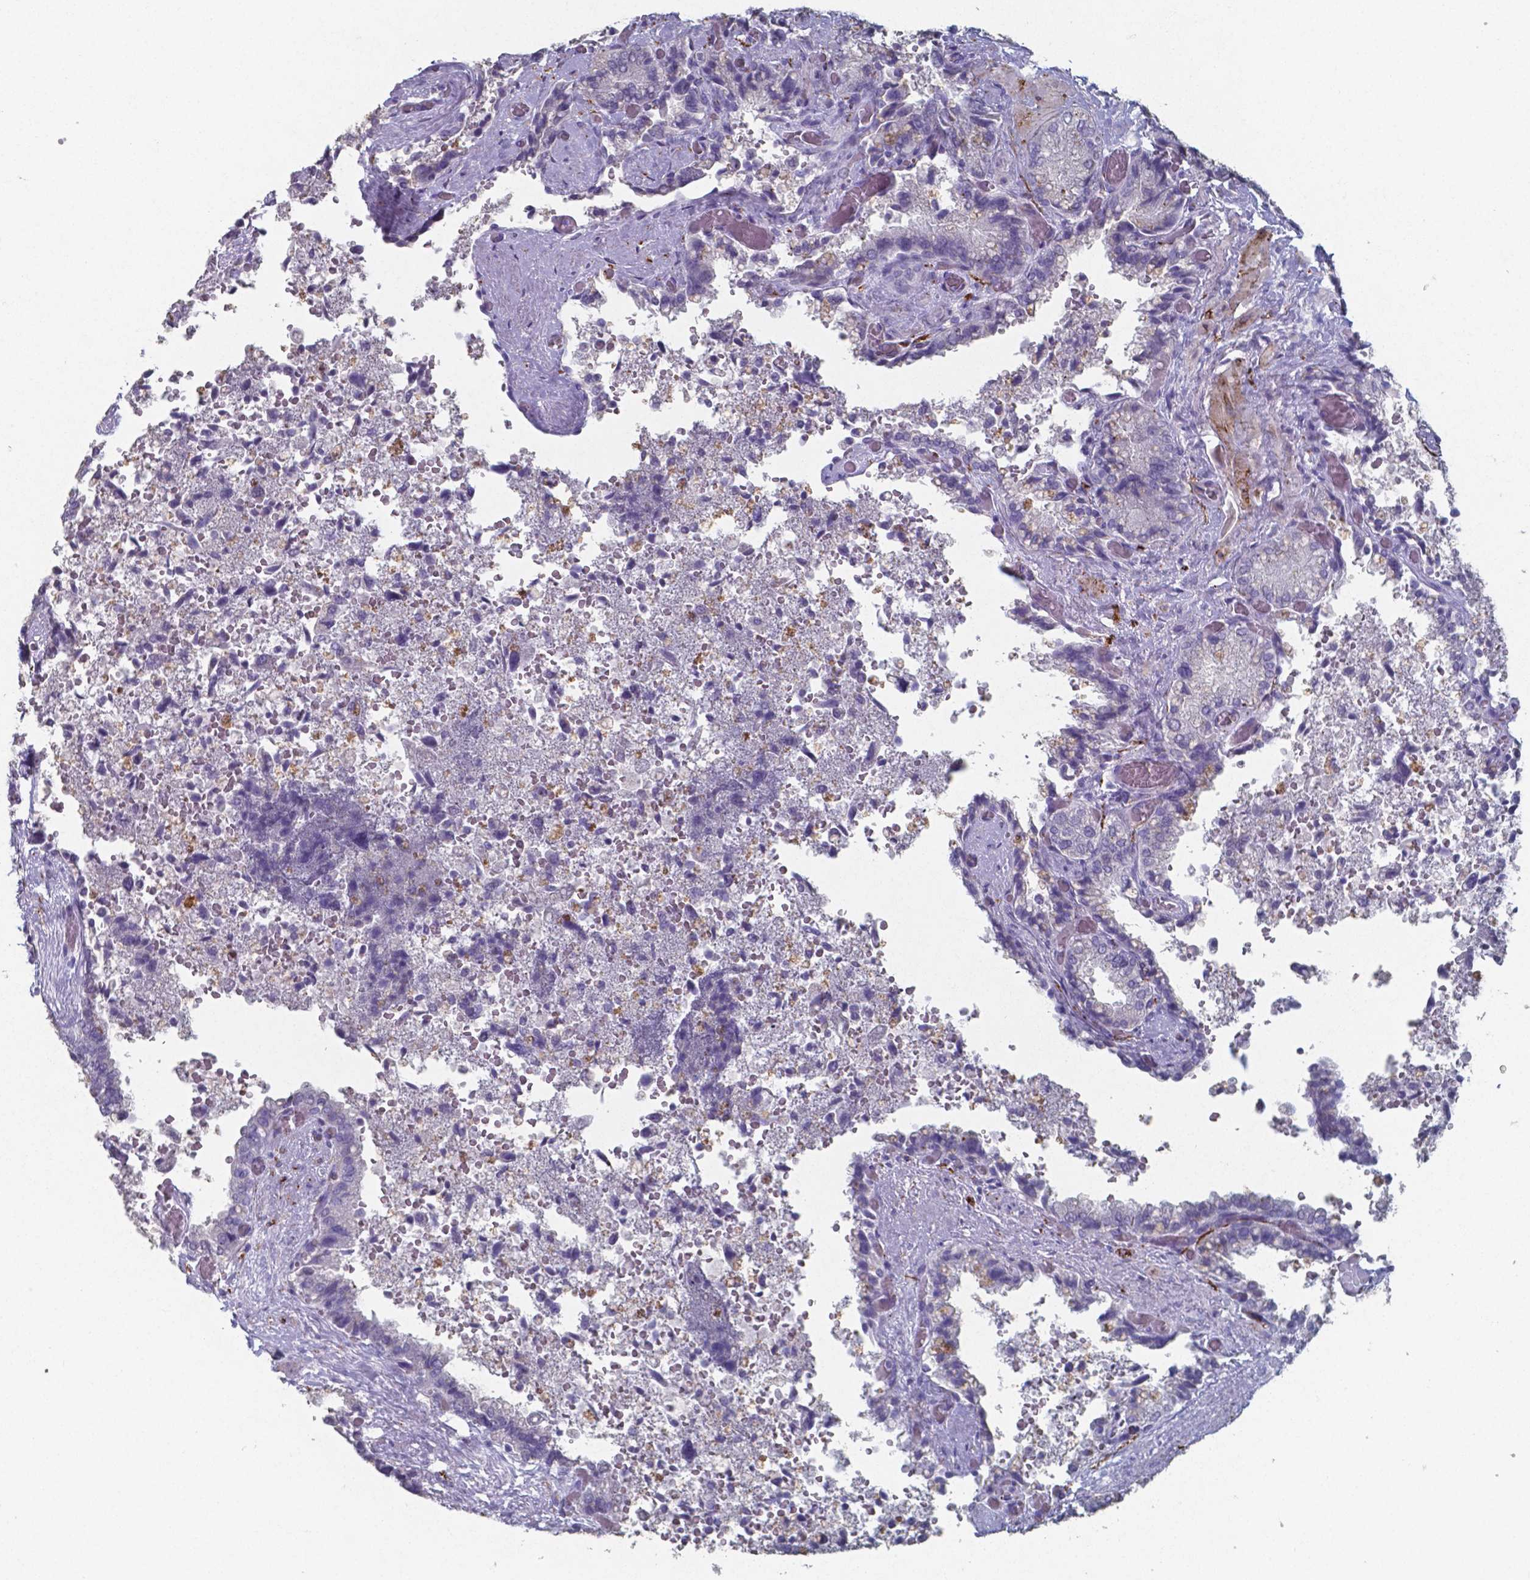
{"staining": {"intensity": "negative", "quantity": "none", "location": "none"}, "tissue": "seminal vesicle", "cell_type": "Glandular cells", "image_type": "normal", "snomed": [{"axis": "morphology", "description": "Normal tissue, NOS"}, {"axis": "topography", "description": "Seminal veicle"}], "caption": "DAB immunohistochemical staining of unremarkable seminal vesicle shows no significant positivity in glandular cells. The staining is performed using DAB brown chromogen with nuclei counter-stained in using hematoxylin.", "gene": "PLA2R1", "patient": {"sex": "male", "age": 57}}